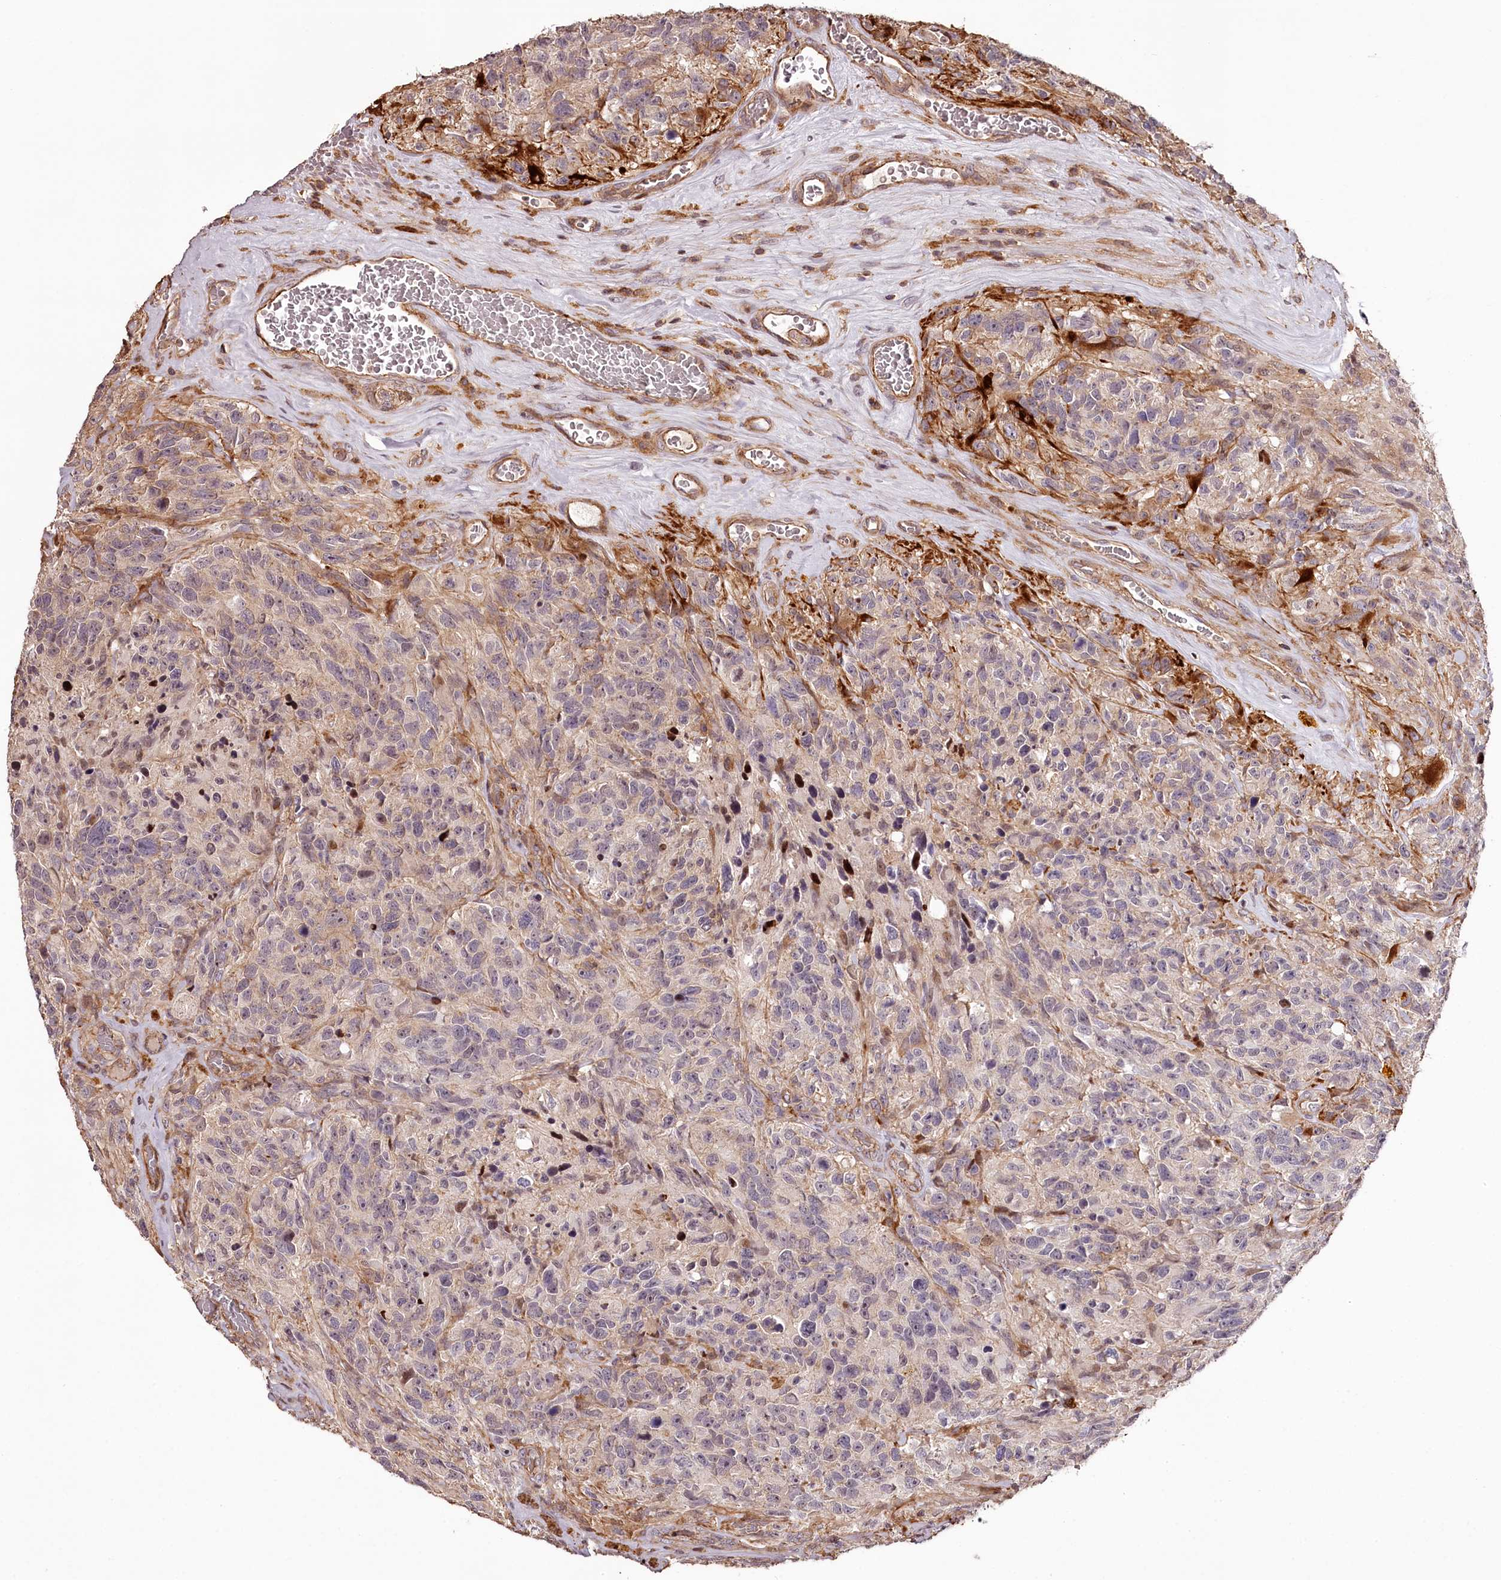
{"staining": {"intensity": "negative", "quantity": "none", "location": "none"}, "tissue": "glioma", "cell_type": "Tumor cells", "image_type": "cancer", "snomed": [{"axis": "morphology", "description": "Glioma, malignant, High grade"}, {"axis": "topography", "description": "Brain"}], "caption": "Immunohistochemistry (IHC) of human glioma demonstrates no staining in tumor cells.", "gene": "KIF14", "patient": {"sex": "male", "age": 69}}